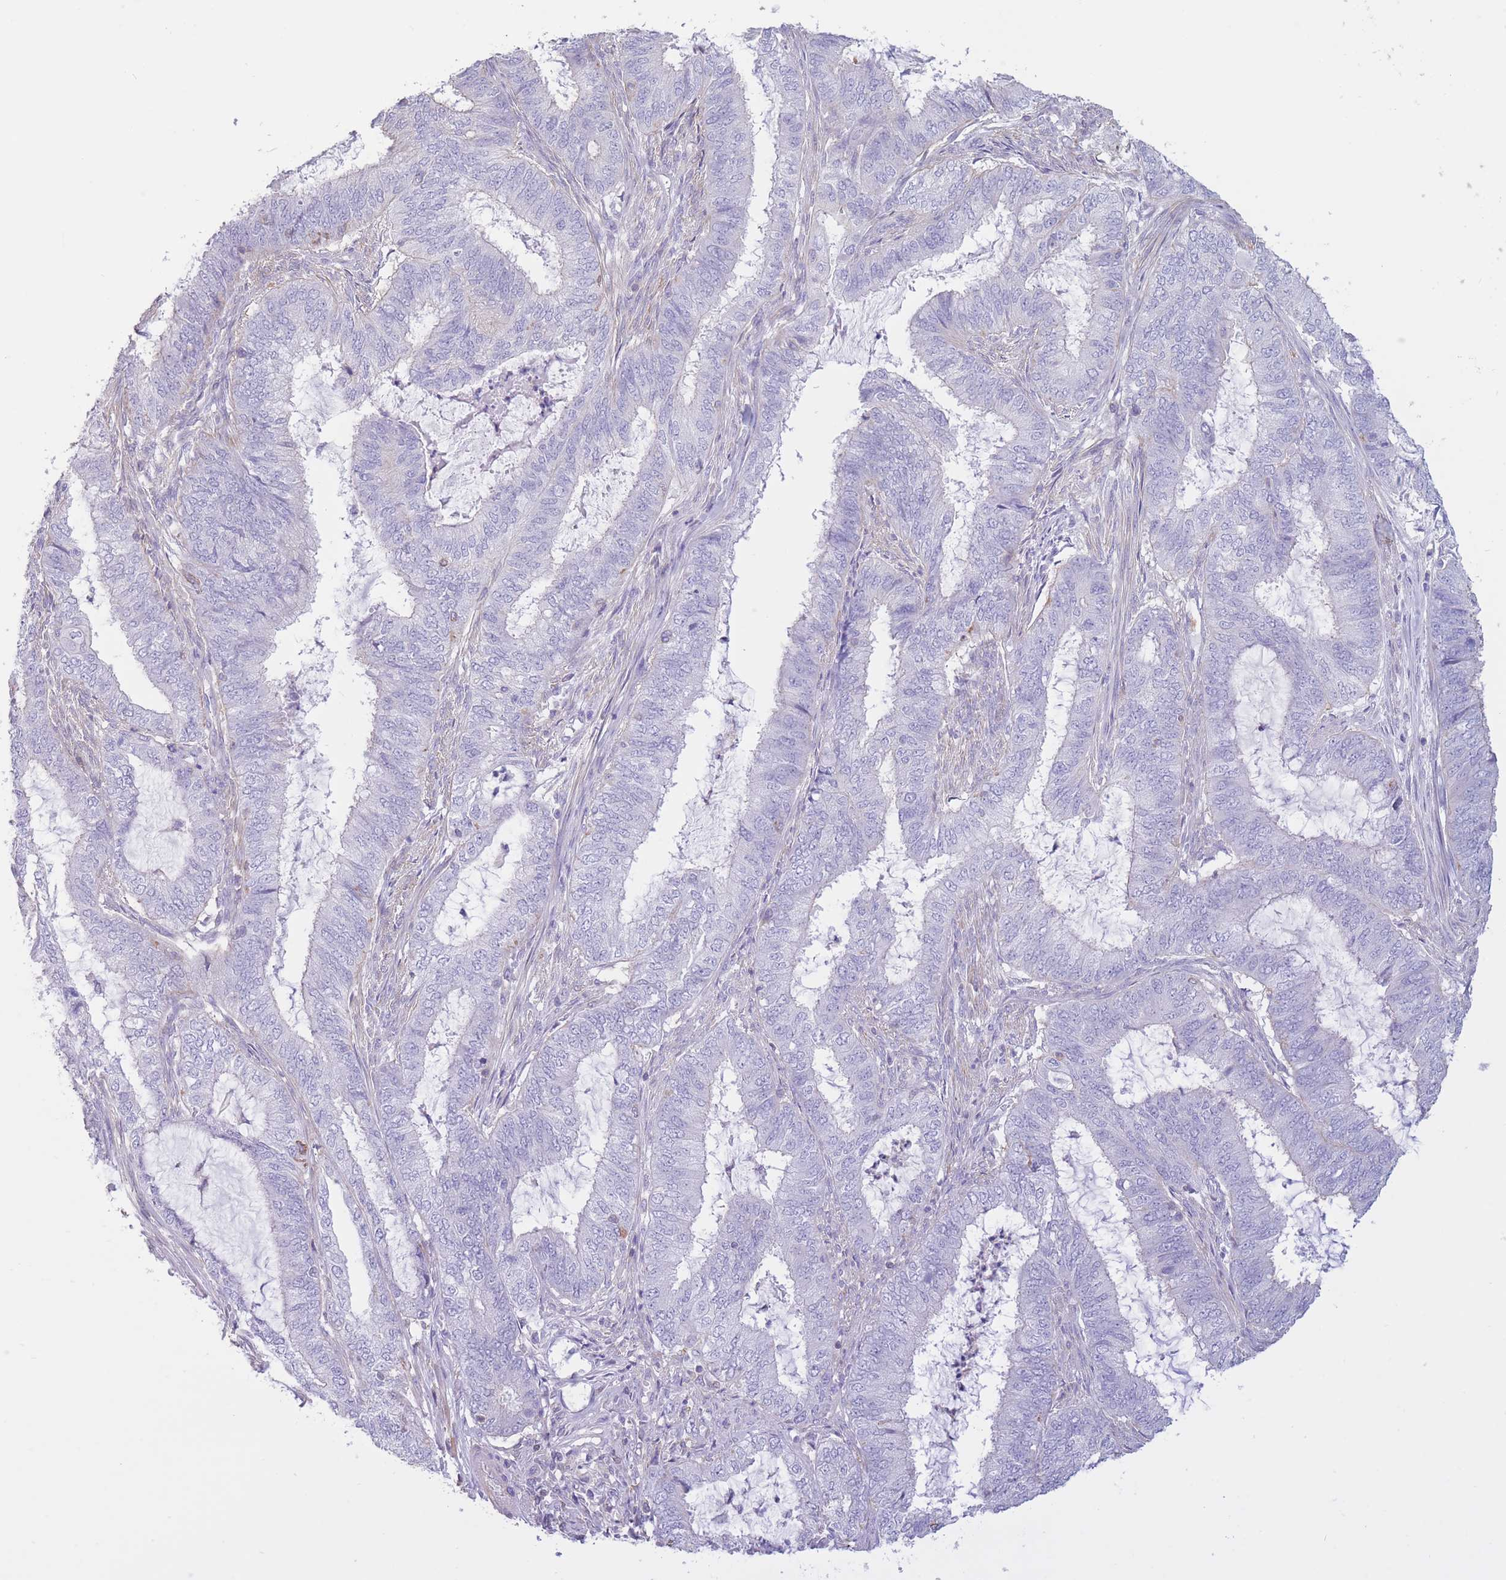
{"staining": {"intensity": "negative", "quantity": "none", "location": "none"}, "tissue": "endometrial cancer", "cell_type": "Tumor cells", "image_type": "cancer", "snomed": [{"axis": "morphology", "description": "Adenocarcinoma, NOS"}, {"axis": "topography", "description": "Endometrium"}], "caption": "DAB immunohistochemical staining of human endometrial cancer (adenocarcinoma) exhibits no significant expression in tumor cells.", "gene": "PDHA1", "patient": {"sex": "female", "age": 51}}